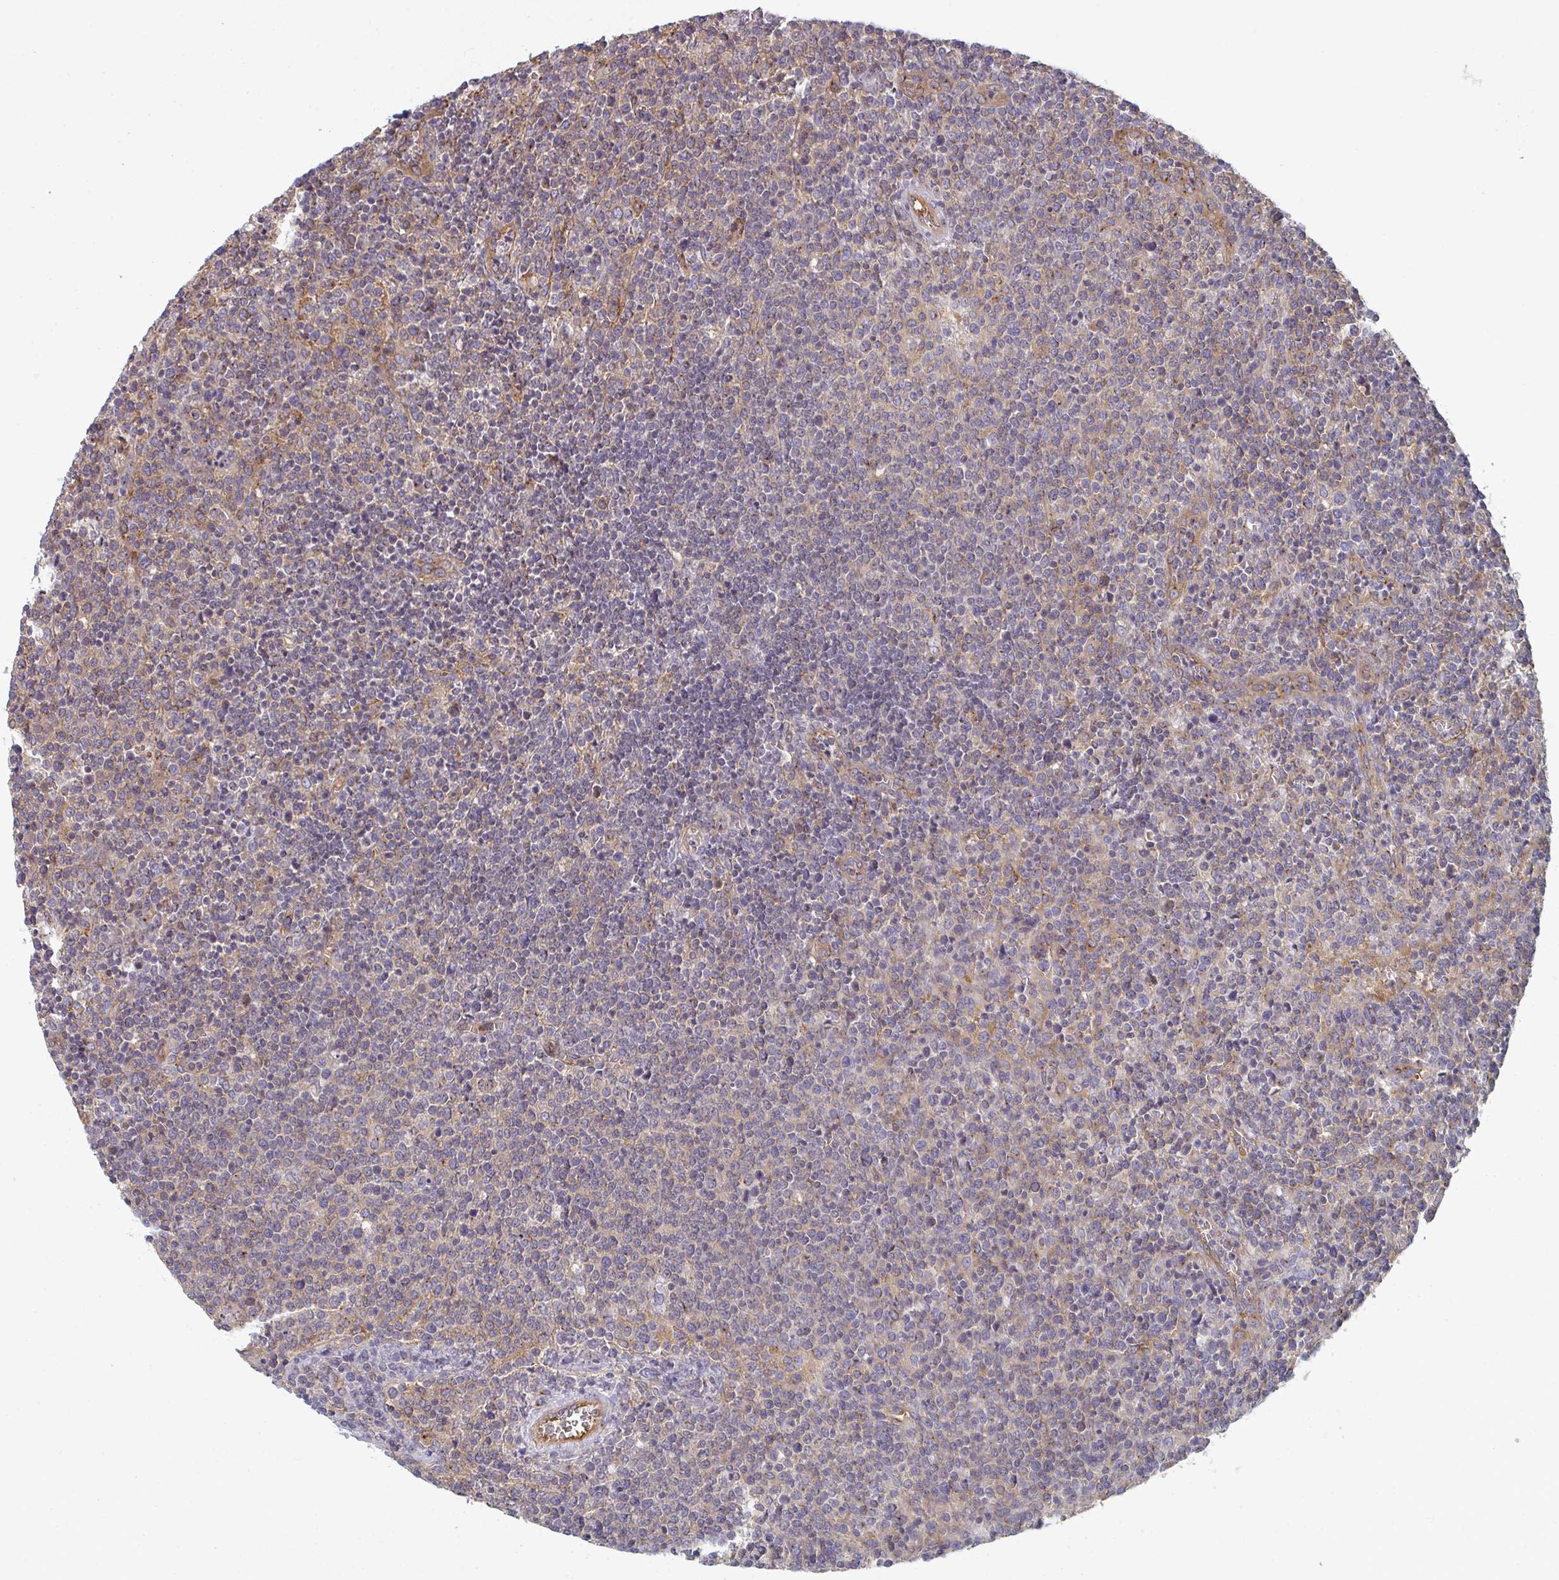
{"staining": {"intensity": "weak", "quantity": "<25%", "location": "cytoplasmic/membranous"}, "tissue": "lymphoma", "cell_type": "Tumor cells", "image_type": "cancer", "snomed": [{"axis": "morphology", "description": "Malignant lymphoma, non-Hodgkin's type, High grade"}, {"axis": "topography", "description": "Lymph node"}], "caption": "A high-resolution photomicrograph shows immunohistochemistry staining of malignant lymphoma, non-Hodgkin's type (high-grade), which shows no significant expression in tumor cells.", "gene": "DYNC1I2", "patient": {"sex": "male", "age": 61}}